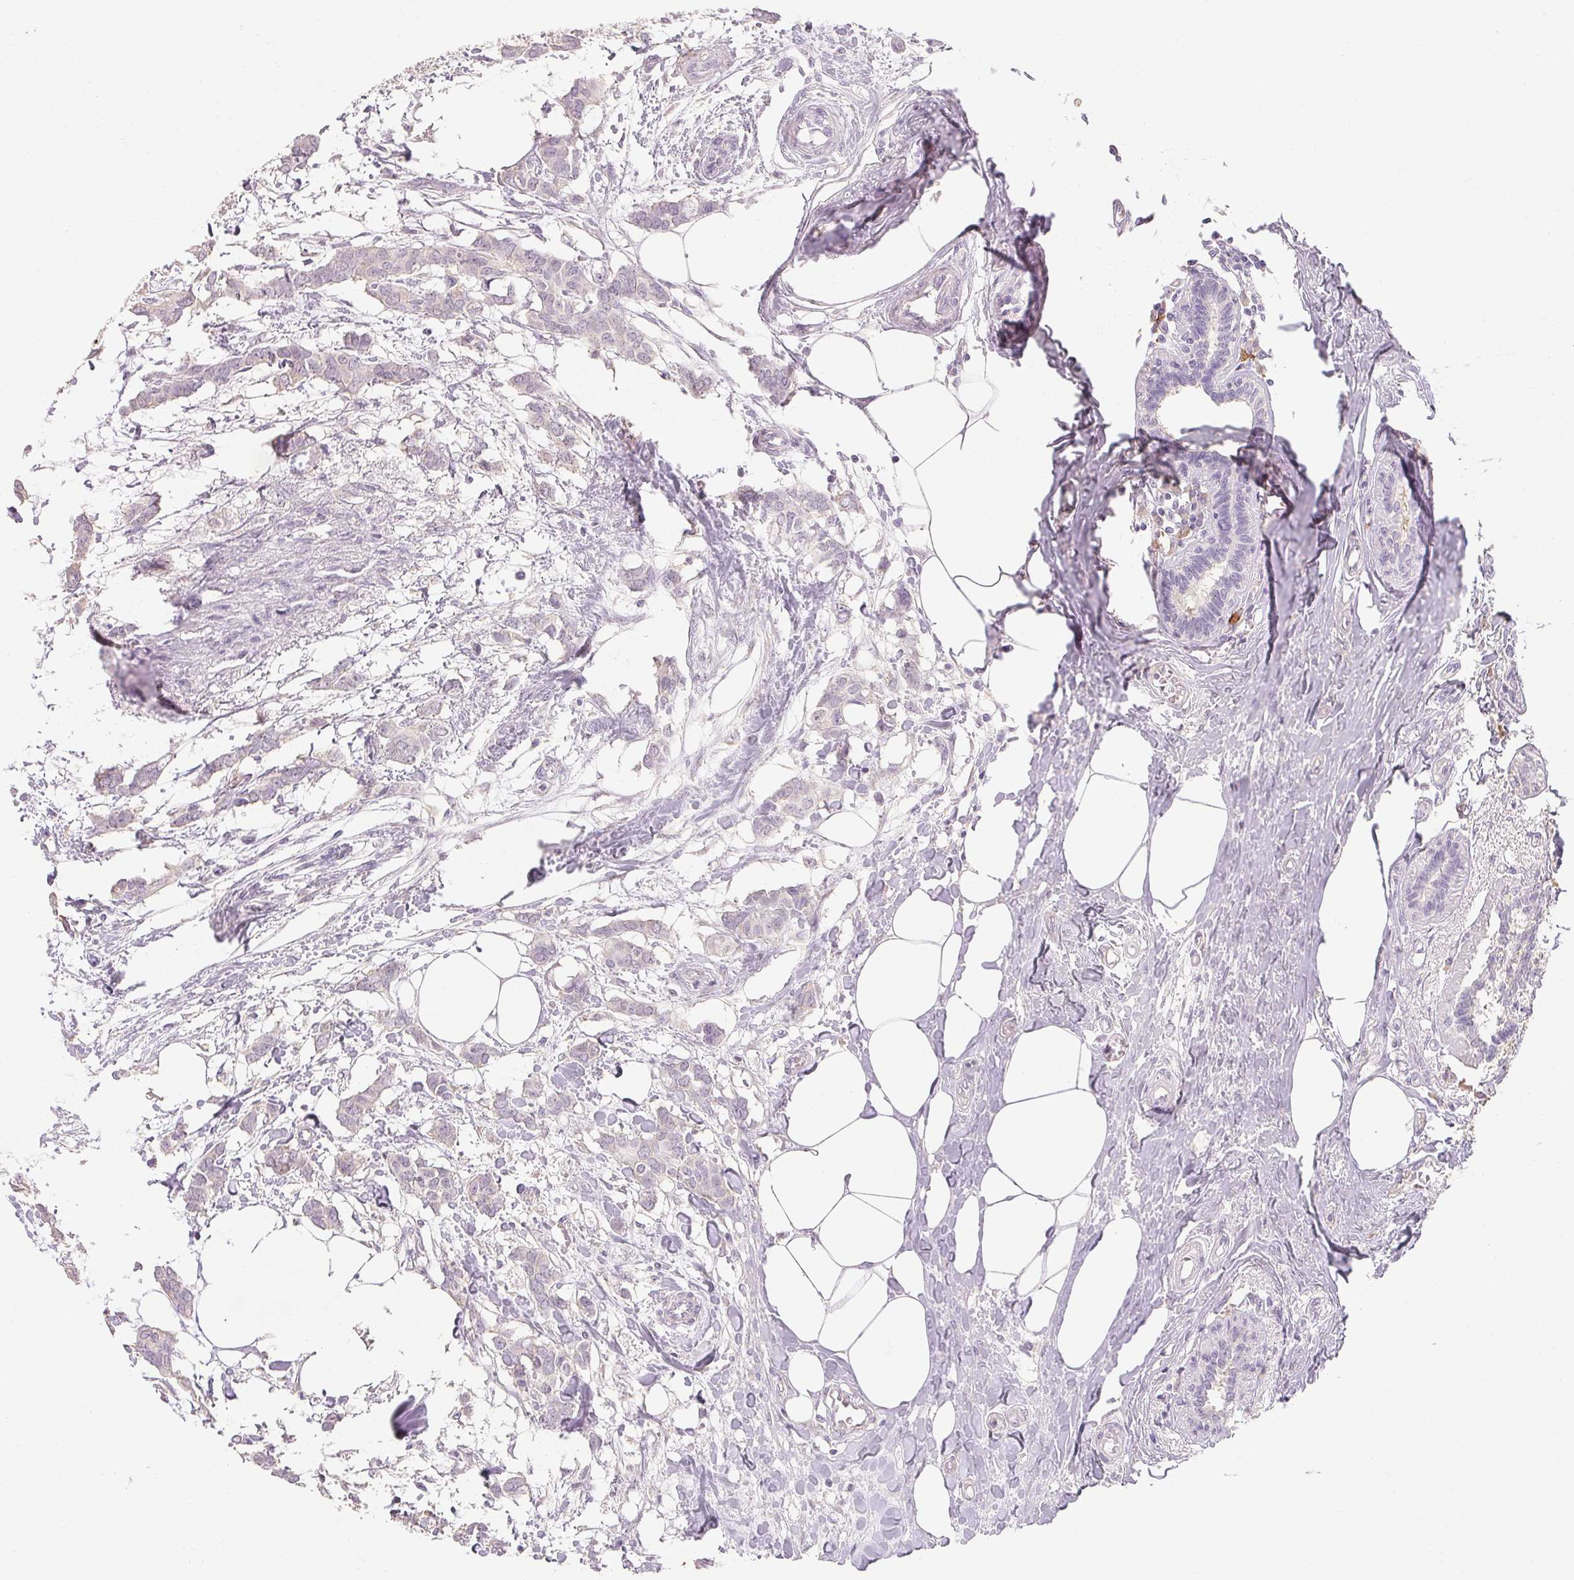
{"staining": {"intensity": "negative", "quantity": "none", "location": "none"}, "tissue": "breast cancer", "cell_type": "Tumor cells", "image_type": "cancer", "snomed": [{"axis": "morphology", "description": "Duct carcinoma"}, {"axis": "topography", "description": "Breast"}], "caption": "IHC image of neoplastic tissue: human breast intraductal carcinoma stained with DAB (3,3'-diaminobenzidine) reveals no significant protein expression in tumor cells.", "gene": "MAP7D2", "patient": {"sex": "female", "age": 62}}